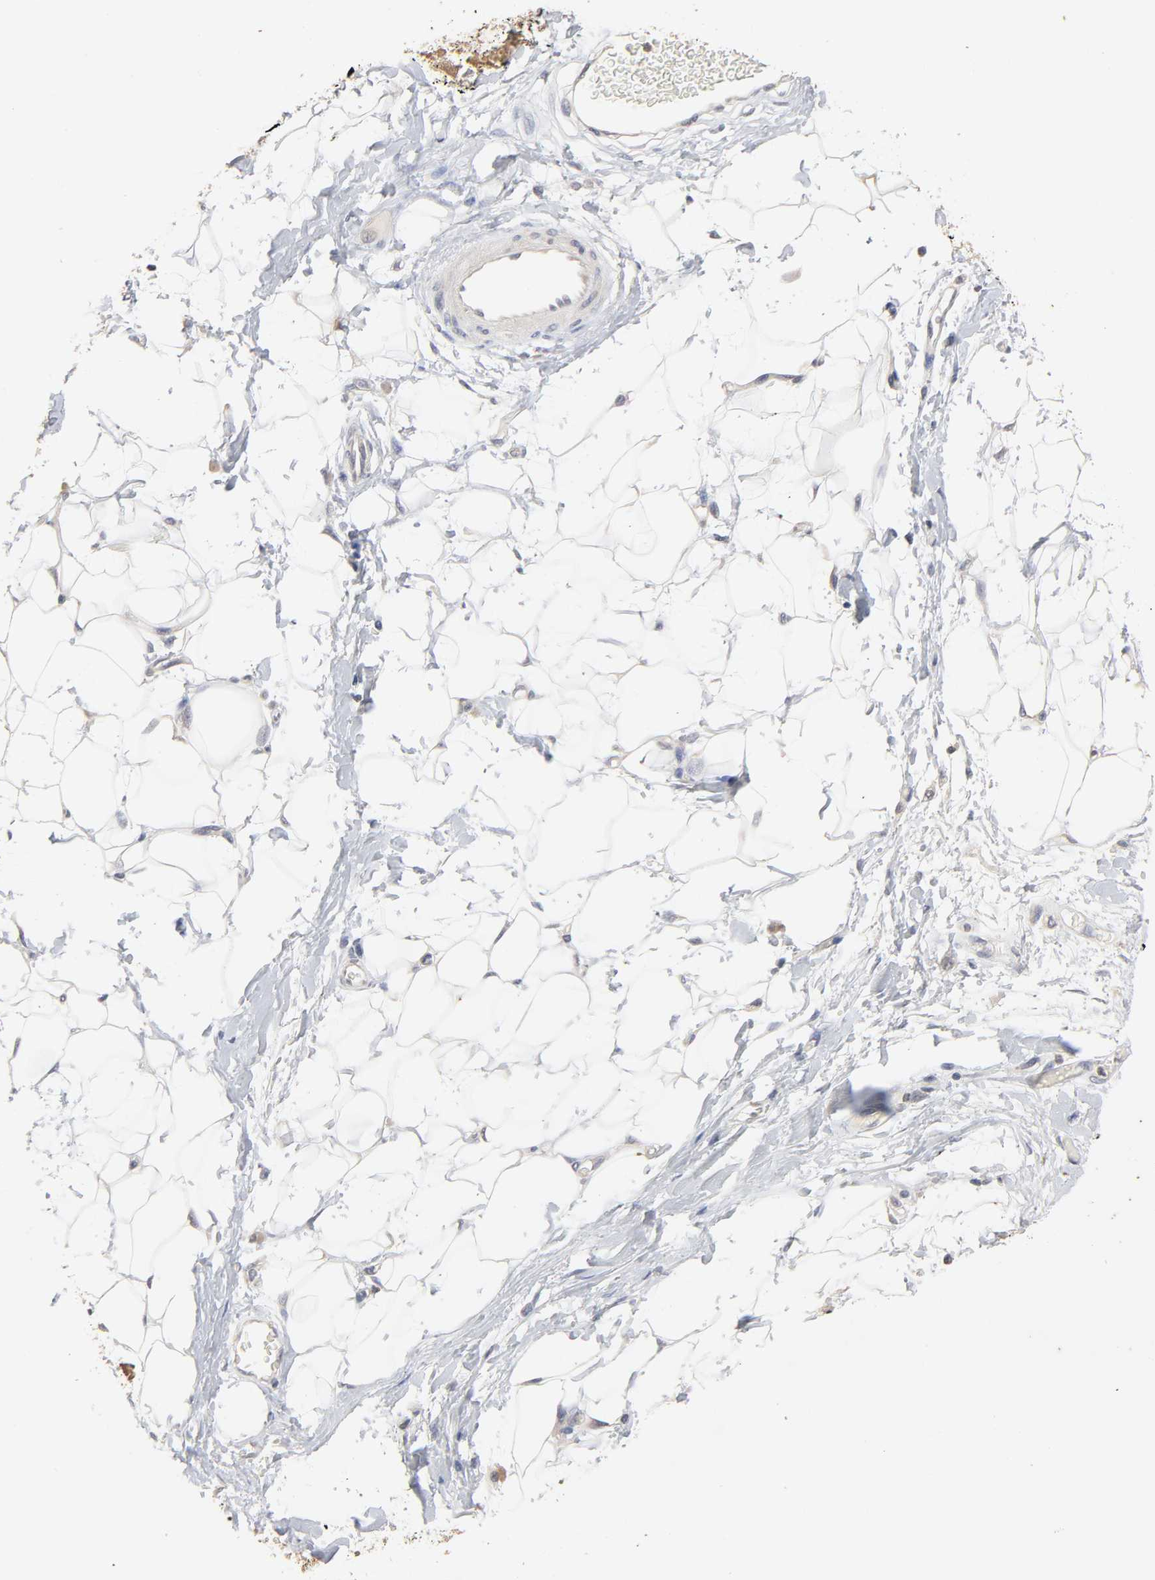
{"staining": {"intensity": "weak", "quantity": "25%-75%", "location": "cytoplasmic/membranous"}, "tissue": "adipose tissue", "cell_type": "Adipocytes", "image_type": "normal", "snomed": [{"axis": "morphology", "description": "Normal tissue, NOS"}, {"axis": "morphology", "description": "Urothelial carcinoma, High grade"}, {"axis": "topography", "description": "Vascular tissue"}, {"axis": "topography", "description": "Urinary bladder"}], "caption": "Human adipose tissue stained with a brown dye reveals weak cytoplasmic/membranous positive positivity in approximately 25%-75% of adipocytes.", "gene": "CXADR", "patient": {"sex": "female", "age": 56}}